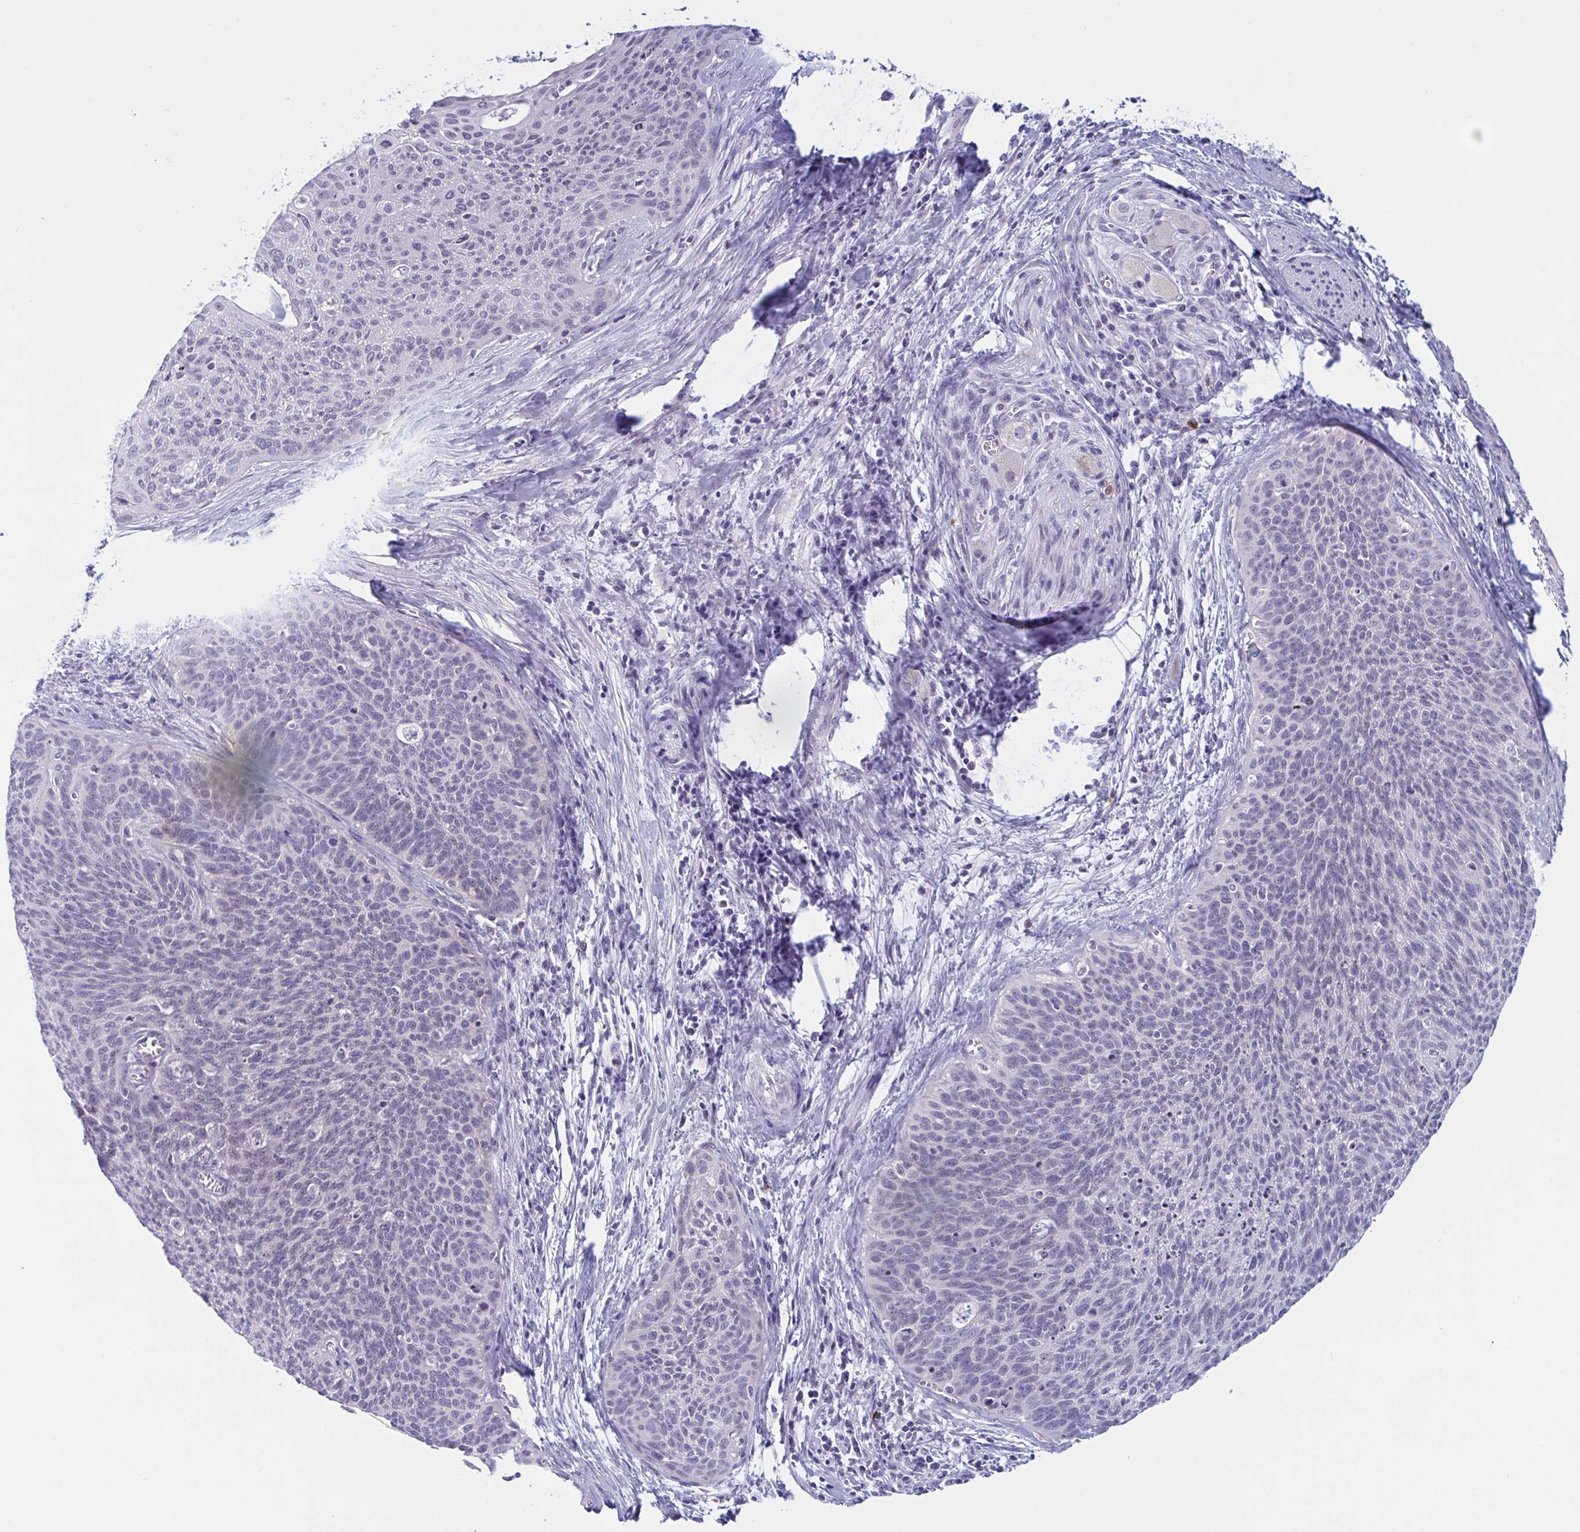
{"staining": {"intensity": "negative", "quantity": "none", "location": "none"}, "tissue": "cervical cancer", "cell_type": "Tumor cells", "image_type": "cancer", "snomed": [{"axis": "morphology", "description": "Squamous cell carcinoma, NOS"}, {"axis": "topography", "description": "Cervix"}], "caption": "Cervical cancer (squamous cell carcinoma) was stained to show a protein in brown. There is no significant positivity in tumor cells.", "gene": "NAA30", "patient": {"sex": "female", "age": 55}}